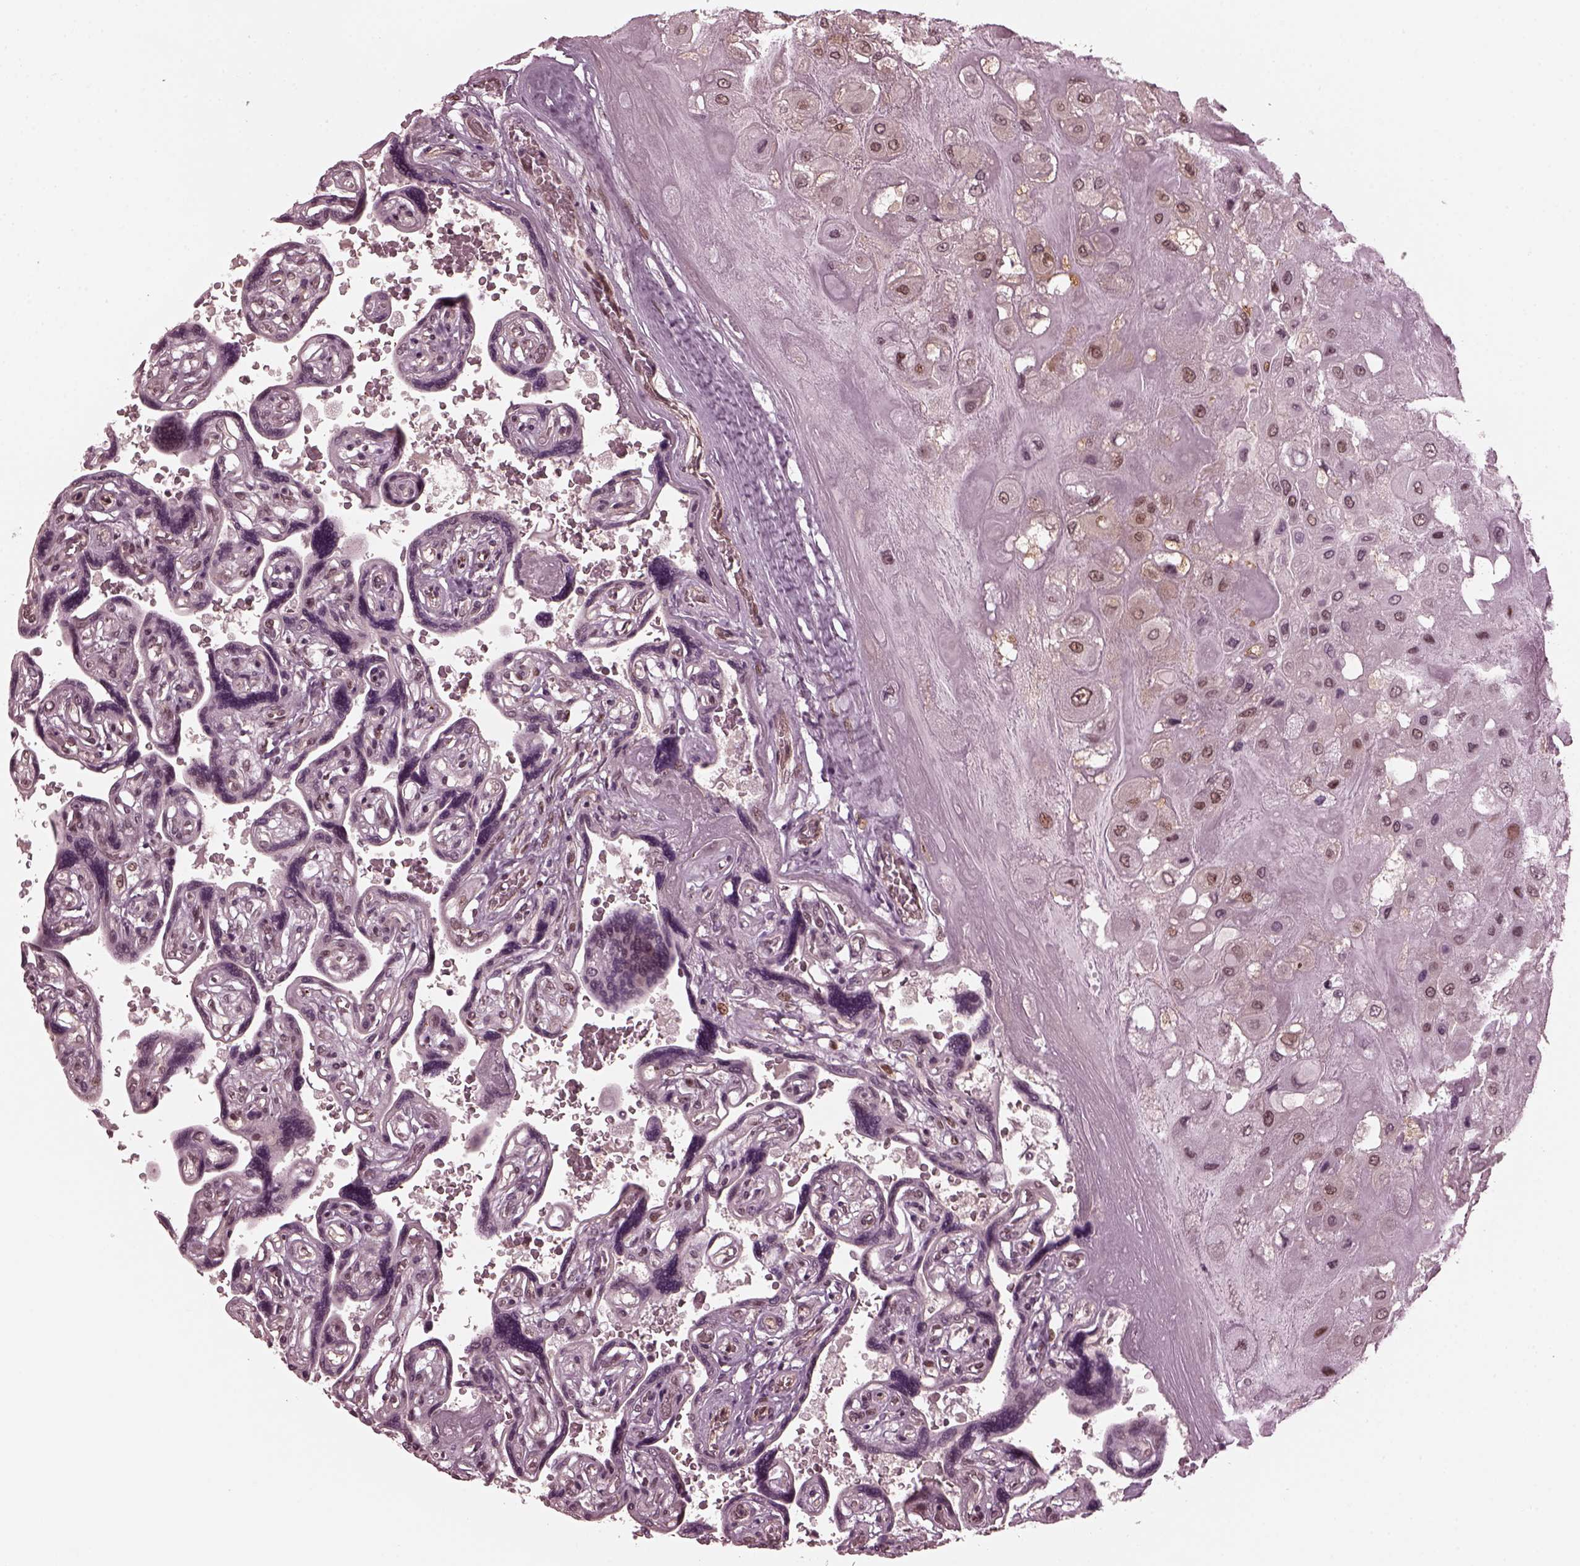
{"staining": {"intensity": "moderate", "quantity": "<25%", "location": "nuclear"}, "tissue": "placenta", "cell_type": "Decidual cells", "image_type": "normal", "snomed": [{"axis": "morphology", "description": "Normal tissue, NOS"}, {"axis": "topography", "description": "Placenta"}], "caption": "Protein staining demonstrates moderate nuclear staining in about <25% of decidual cells in normal placenta.", "gene": "TRIB3", "patient": {"sex": "female", "age": 32}}